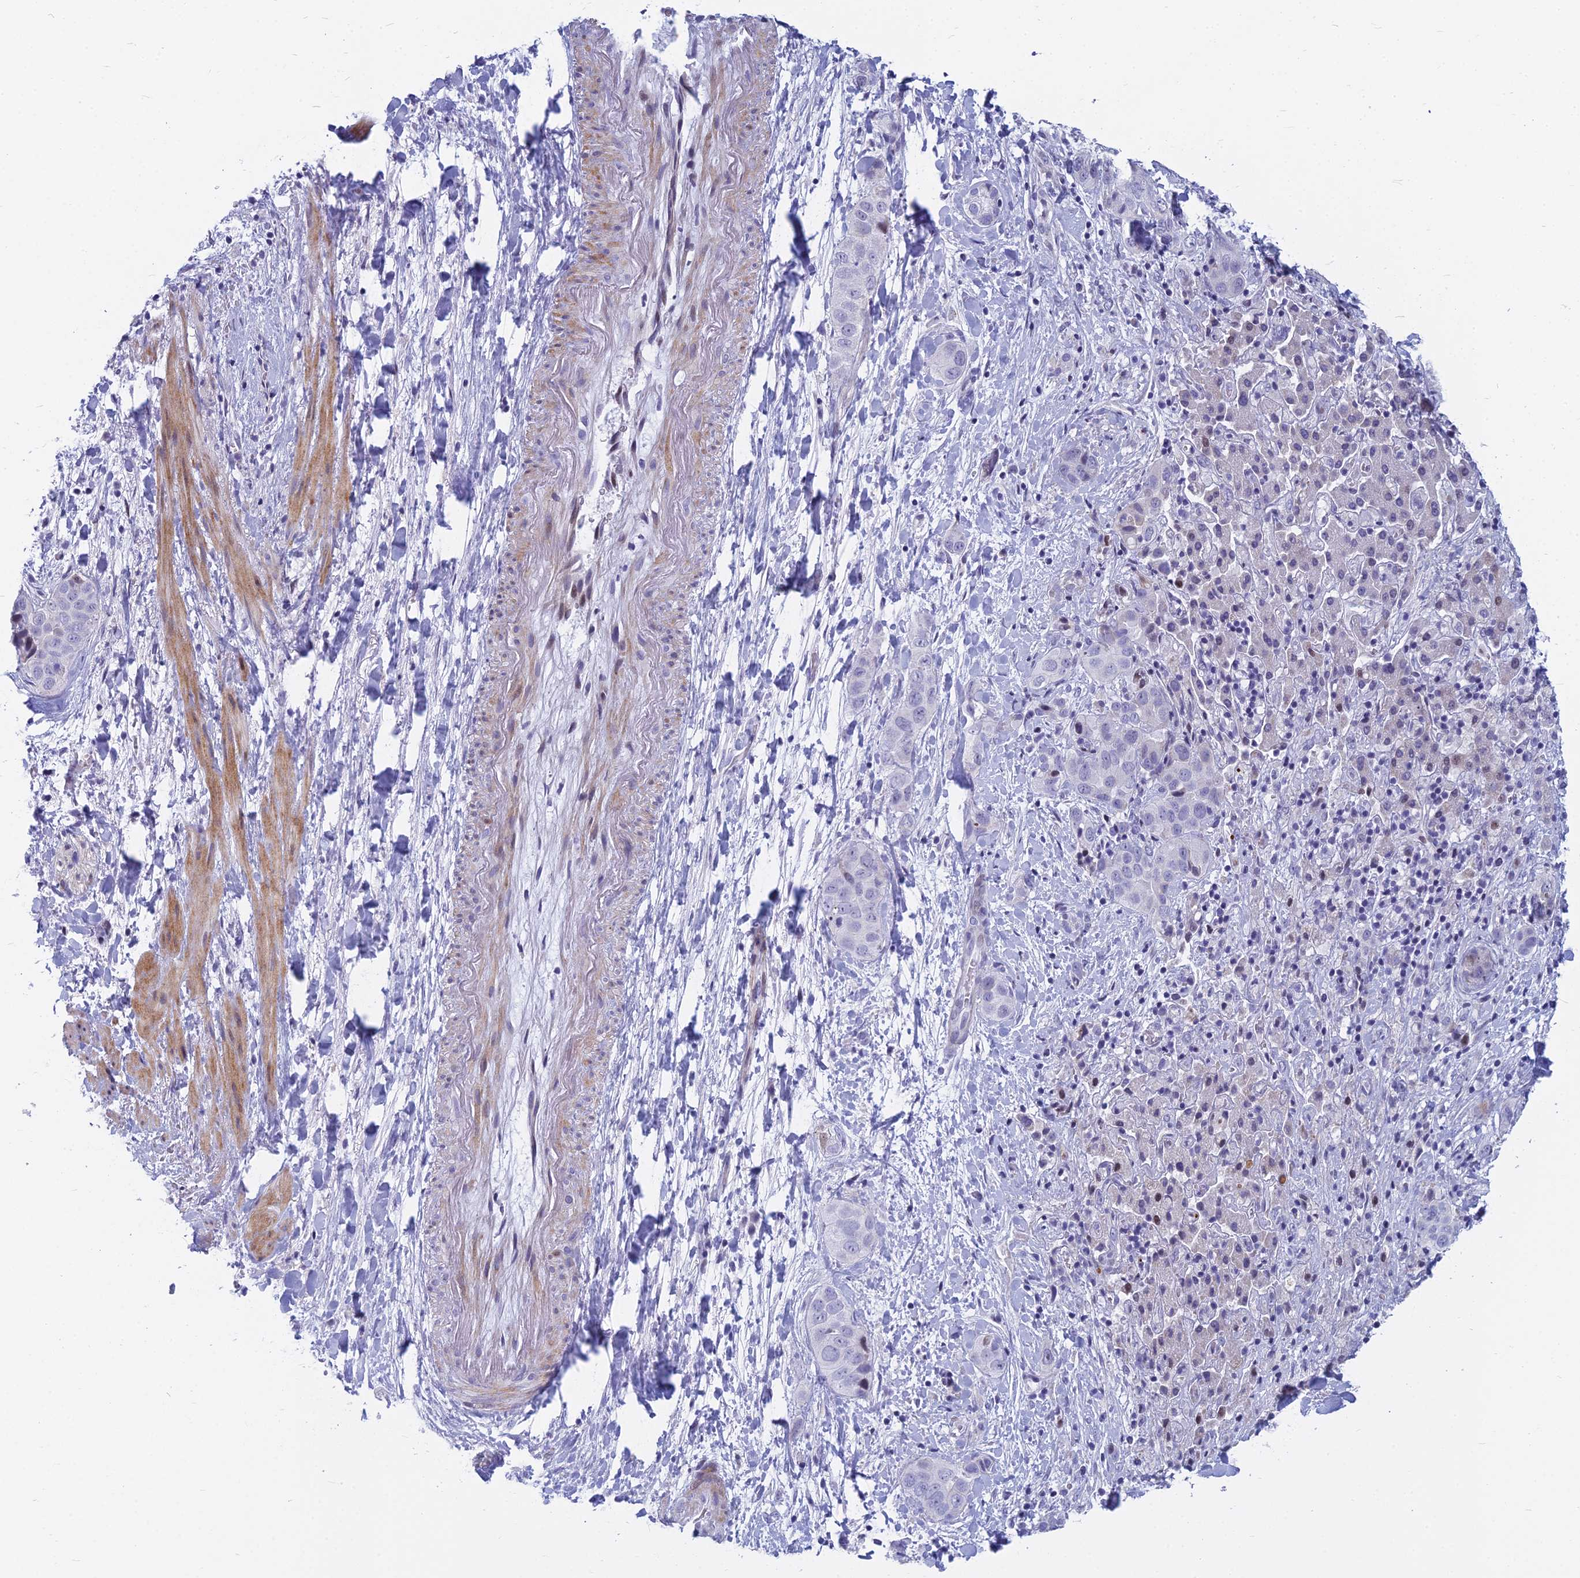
{"staining": {"intensity": "negative", "quantity": "none", "location": "none"}, "tissue": "liver cancer", "cell_type": "Tumor cells", "image_type": "cancer", "snomed": [{"axis": "morphology", "description": "Cholangiocarcinoma"}, {"axis": "topography", "description": "Liver"}], "caption": "Protein analysis of liver cancer demonstrates no significant positivity in tumor cells.", "gene": "MYBPC2", "patient": {"sex": "female", "age": 52}}